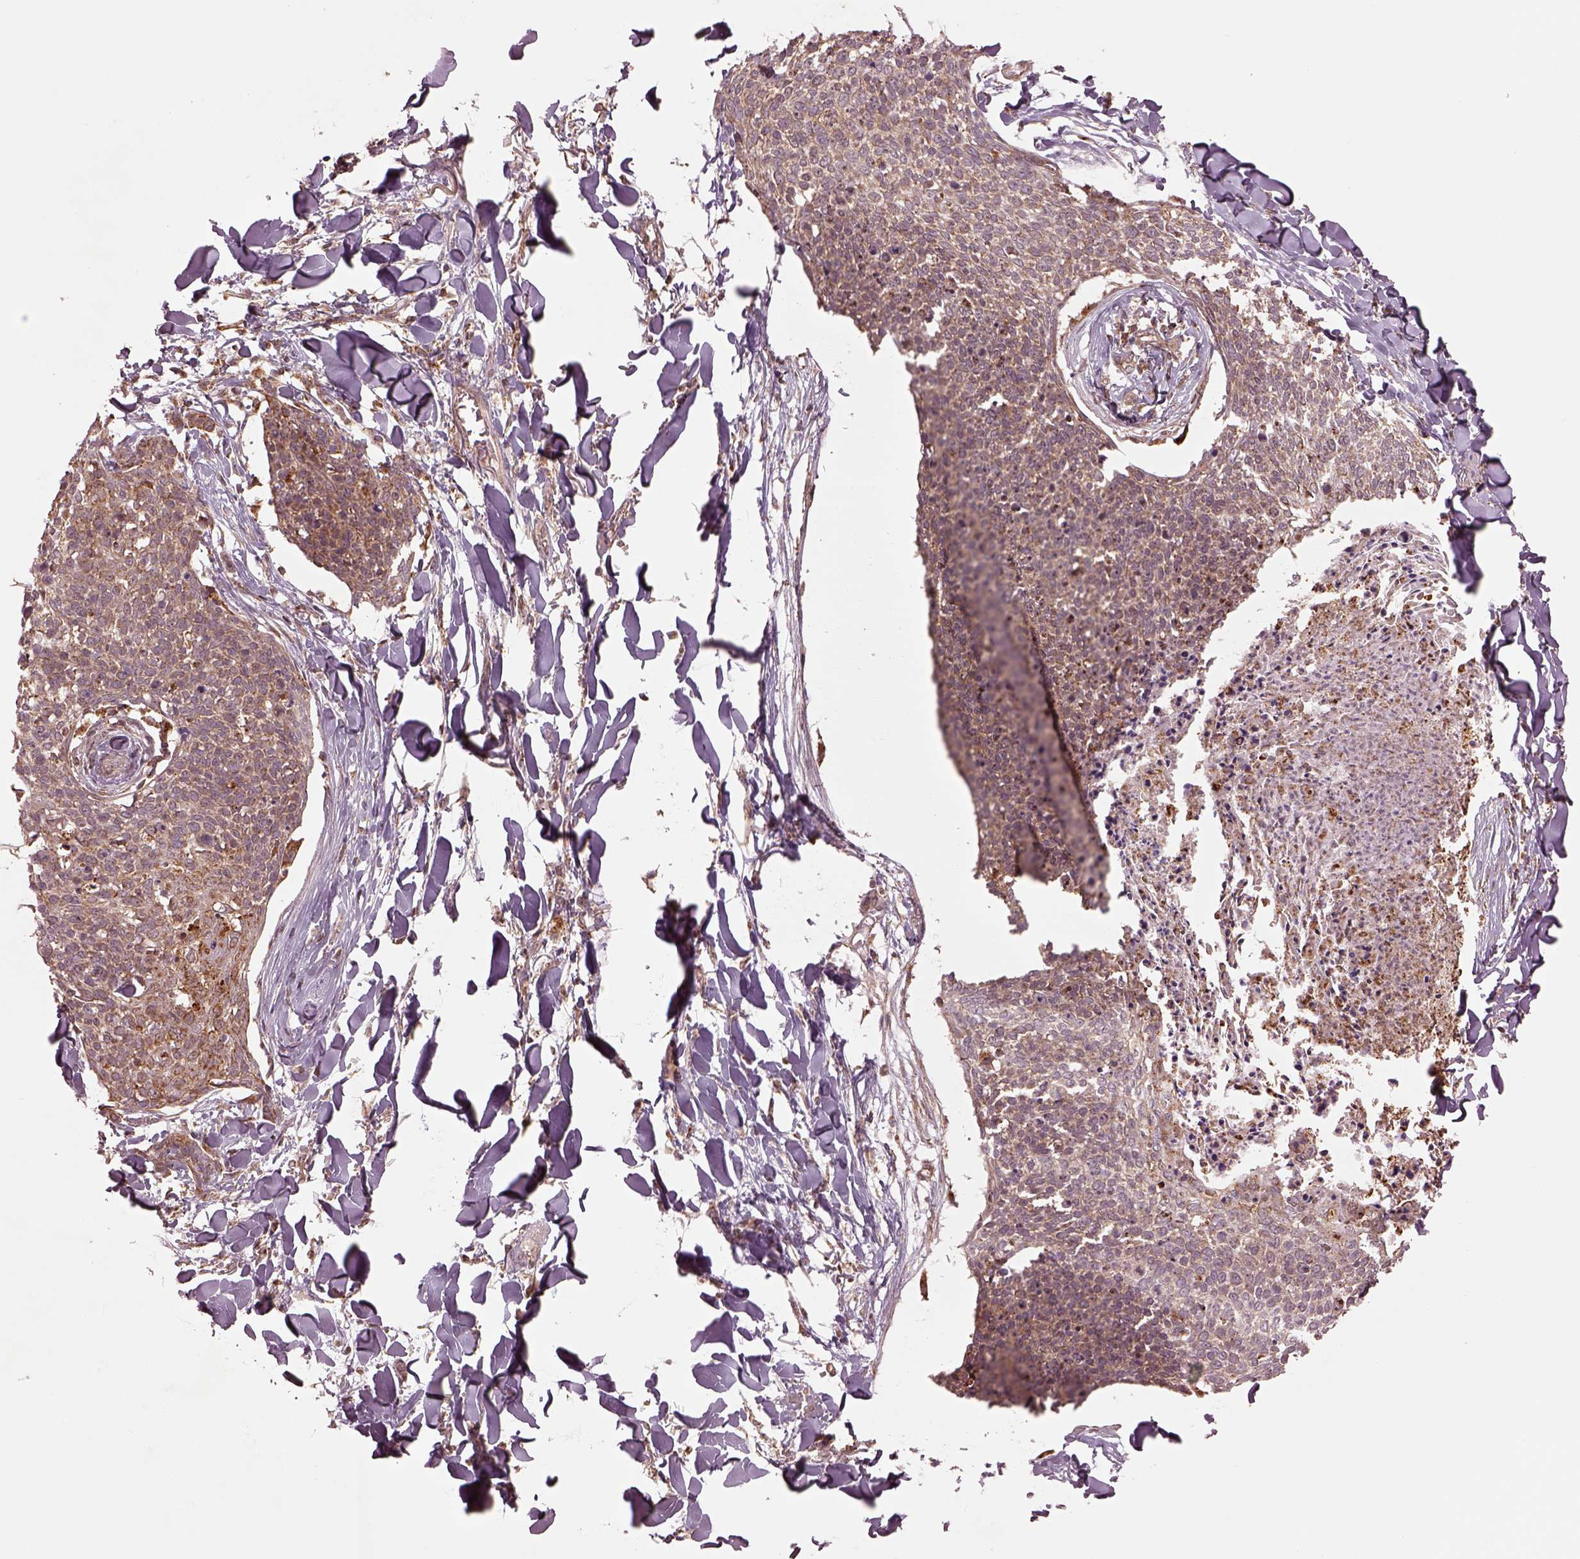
{"staining": {"intensity": "weak", "quantity": "25%-75%", "location": "cytoplasmic/membranous"}, "tissue": "skin cancer", "cell_type": "Tumor cells", "image_type": "cancer", "snomed": [{"axis": "morphology", "description": "Squamous cell carcinoma, NOS"}, {"axis": "topography", "description": "Skin"}, {"axis": "topography", "description": "Vulva"}], "caption": "The micrograph exhibits a brown stain indicating the presence of a protein in the cytoplasmic/membranous of tumor cells in skin cancer.", "gene": "SEL1L3", "patient": {"sex": "female", "age": 75}}